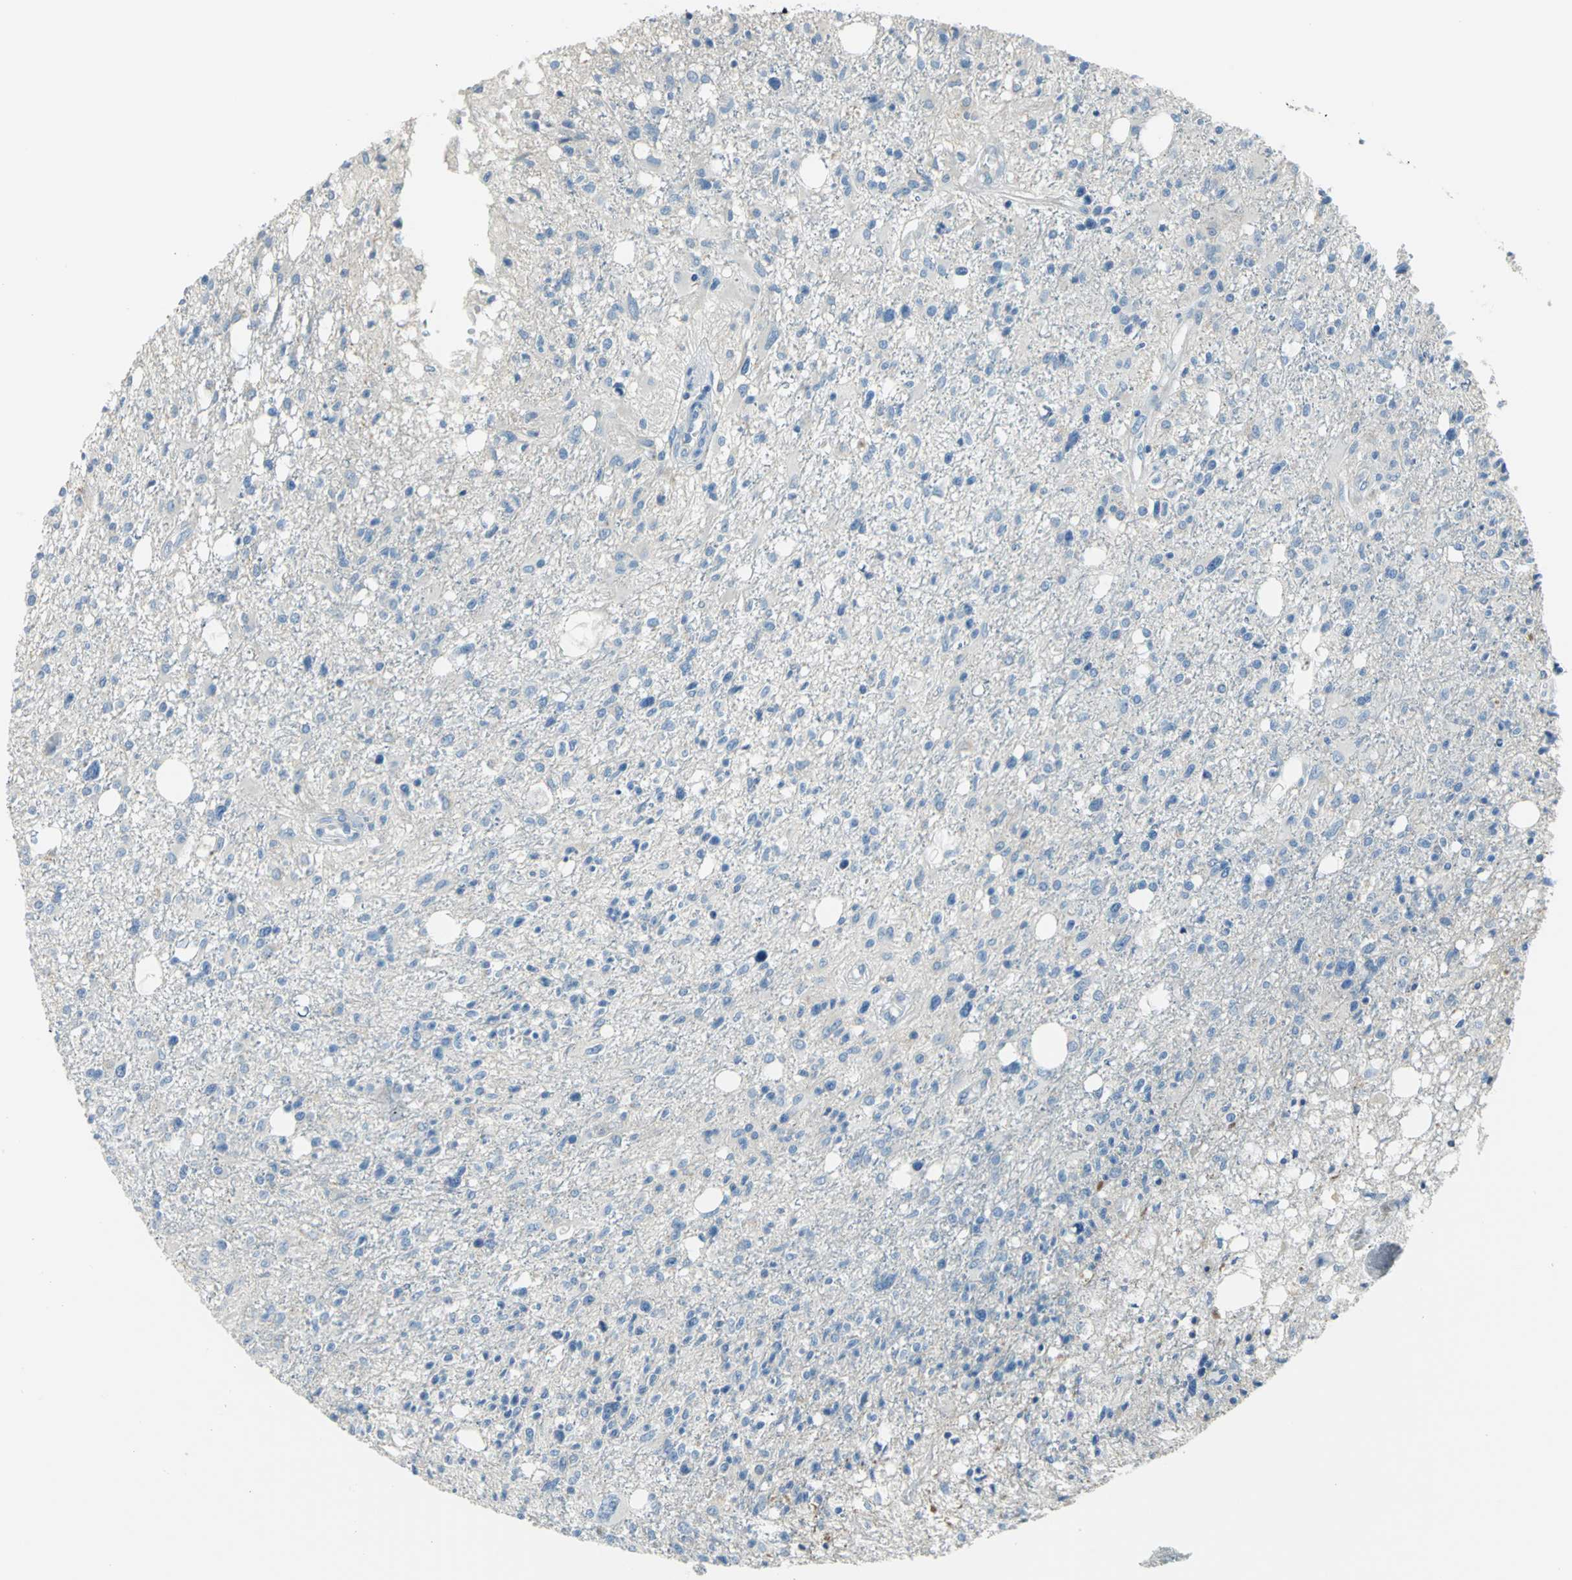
{"staining": {"intensity": "negative", "quantity": "none", "location": "none"}, "tissue": "glioma", "cell_type": "Tumor cells", "image_type": "cancer", "snomed": [{"axis": "morphology", "description": "Glioma, malignant, High grade"}, {"axis": "topography", "description": "Cerebral cortex"}], "caption": "The IHC histopathology image has no significant positivity in tumor cells of malignant high-grade glioma tissue. (DAB IHC, high magnification).", "gene": "ALOX15", "patient": {"sex": "male", "age": 76}}